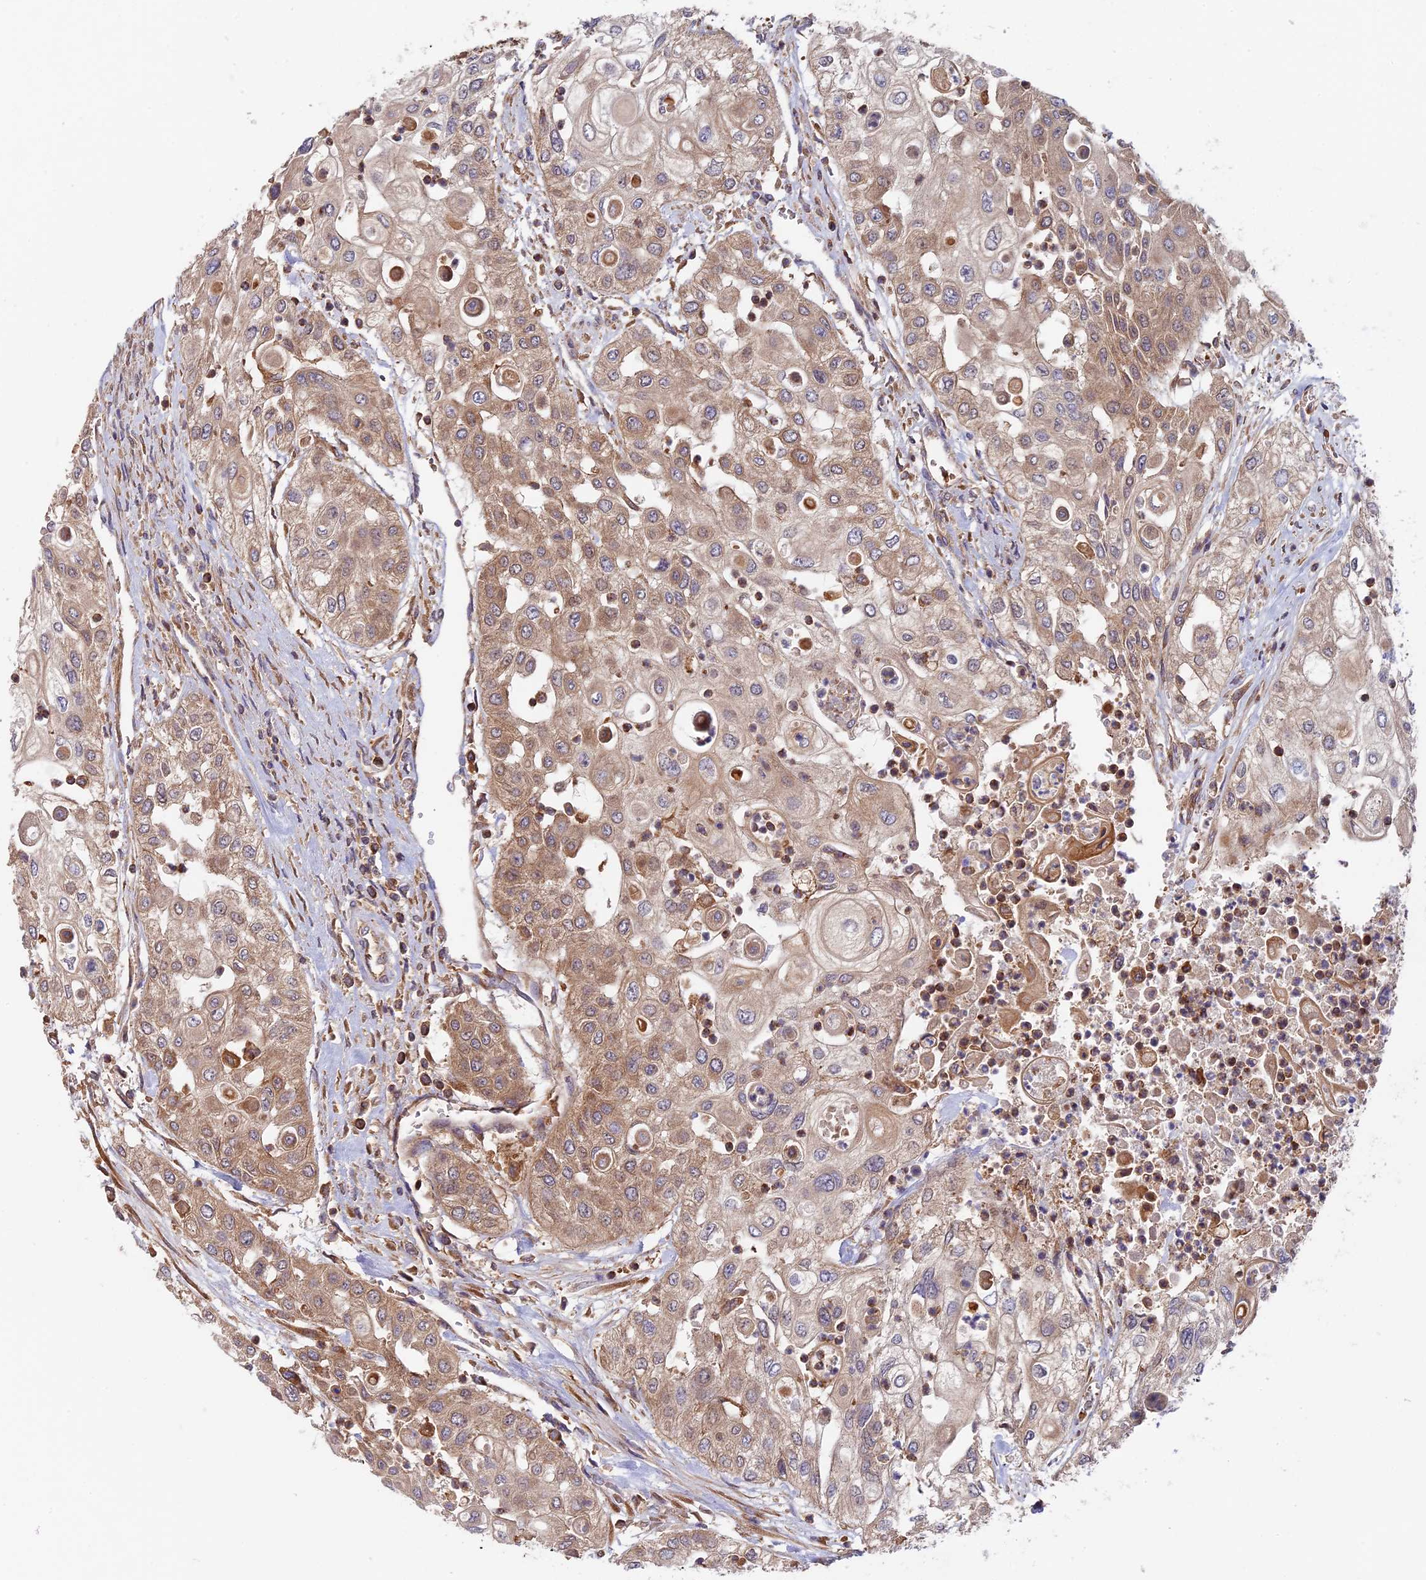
{"staining": {"intensity": "moderate", "quantity": "25%-75%", "location": "cytoplasmic/membranous"}, "tissue": "urothelial cancer", "cell_type": "Tumor cells", "image_type": "cancer", "snomed": [{"axis": "morphology", "description": "Urothelial carcinoma, High grade"}, {"axis": "topography", "description": "Urinary bladder"}], "caption": "Immunohistochemistry staining of urothelial carcinoma (high-grade), which shows medium levels of moderate cytoplasmic/membranous positivity in about 25%-75% of tumor cells indicating moderate cytoplasmic/membranous protein staining. The staining was performed using DAB (3,3'-diaminobenzidine) (brown) for protein detection and nuclei were counterstained in hematoxylin (blue).", "gene": "MYO9B", "patient": {"sex": "female", "age": 79}}